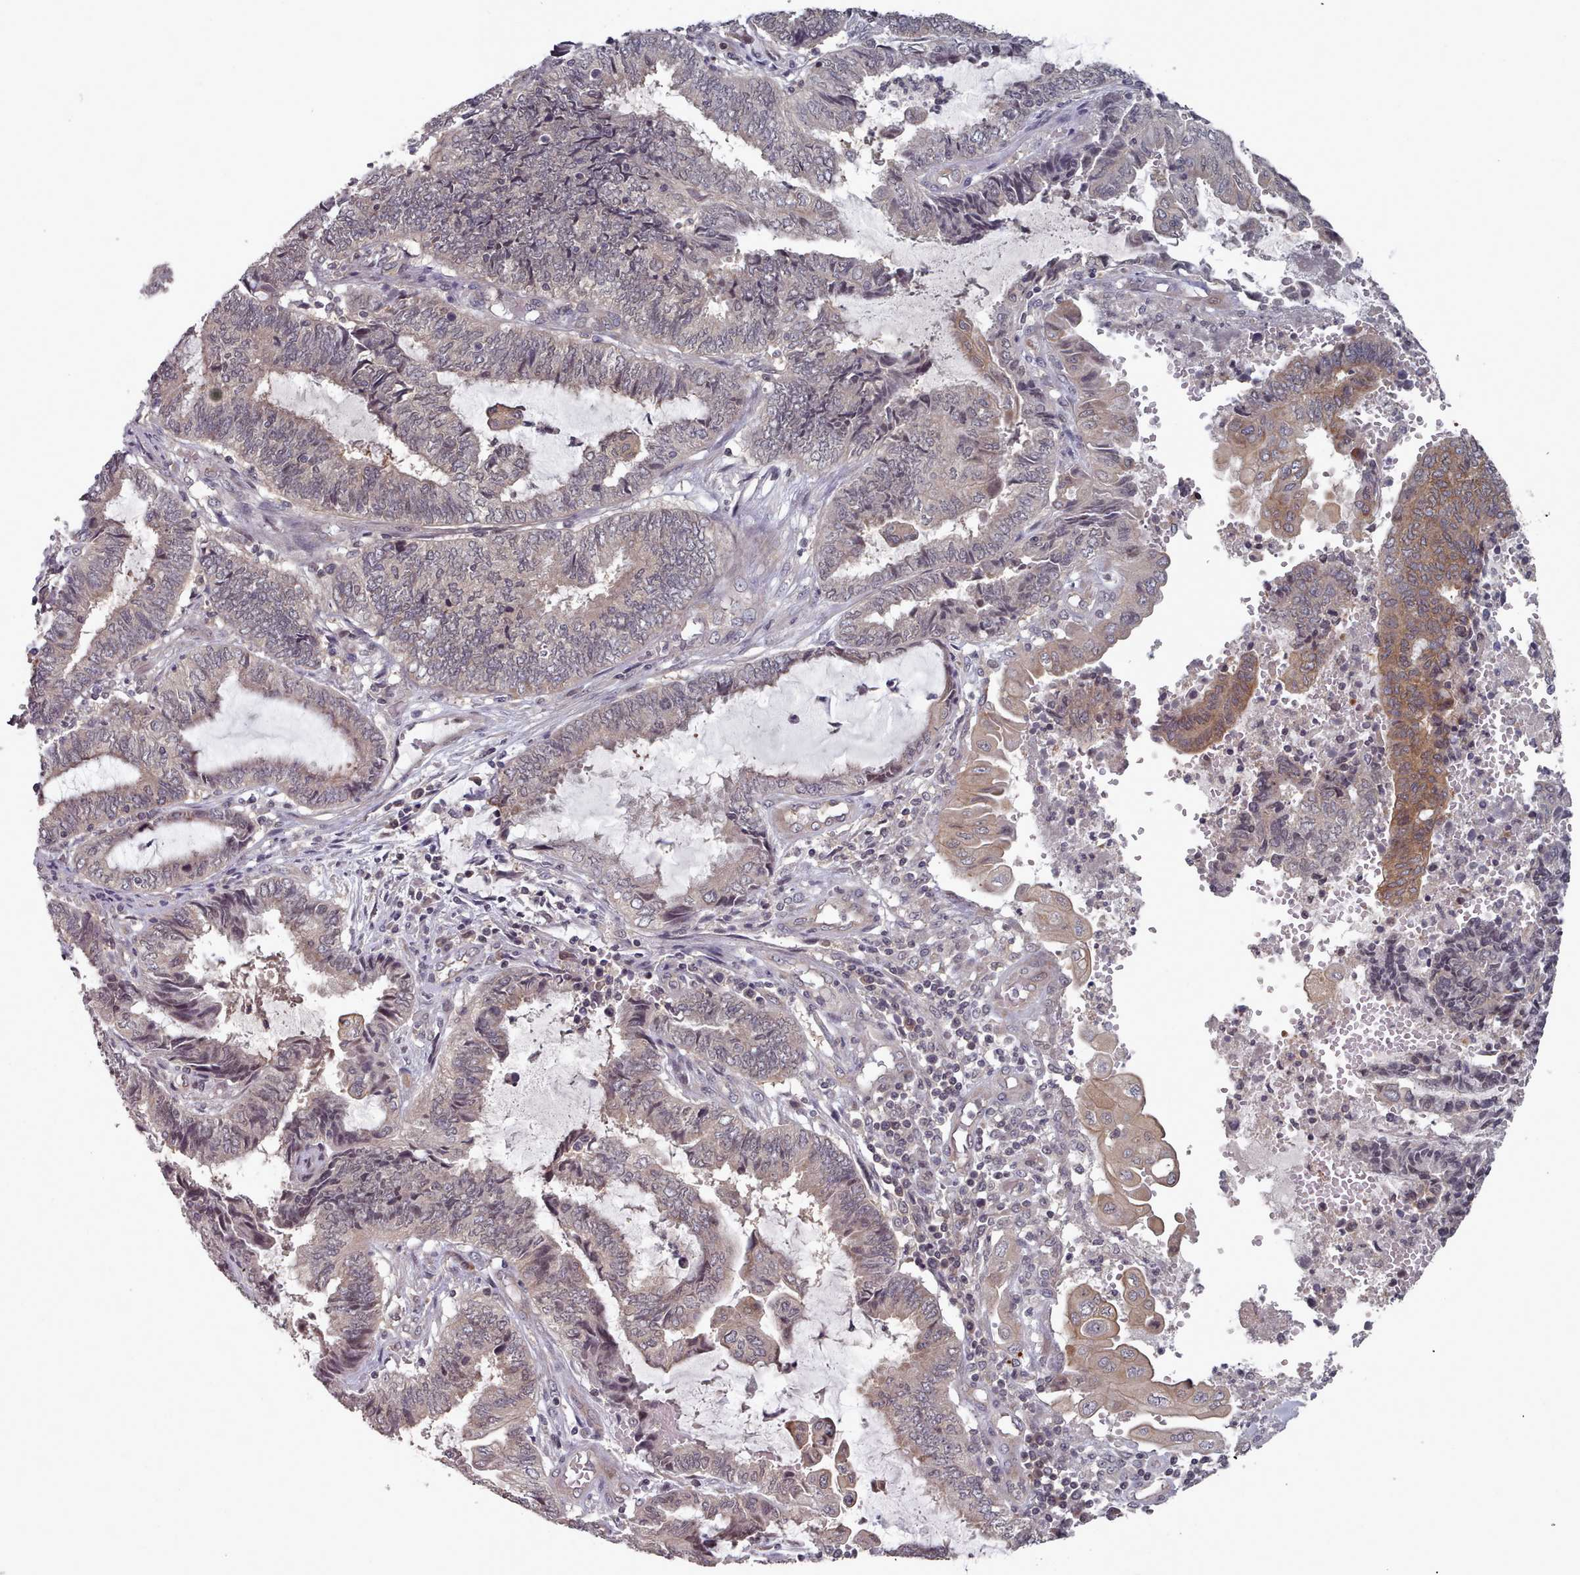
{"staining": {"intensity": "weak", "quantity": "25%-75%", "location": "cytoplasmic/membranous"}, "tissue": "endometrial cancer", "cell_type": "Tumor cells", "image_type": "cancer", "snomed": [{"axis": "morphology", "description": "Adenocarcinoma, NOS"}, {"axis": "topography", "description": "Uterus"}, {"axis": "topography", "description": "Endometrium"}], "caption": "Immunohistochemical staining of human endometrial cancer (adenocarcinoma) exhibits low levels of weak cytoplasmic/membranous protein staining in about 25%-75% of tumor cells.", "gene": "HYAL3", "patient": {"sex": "female", "age": 70}}